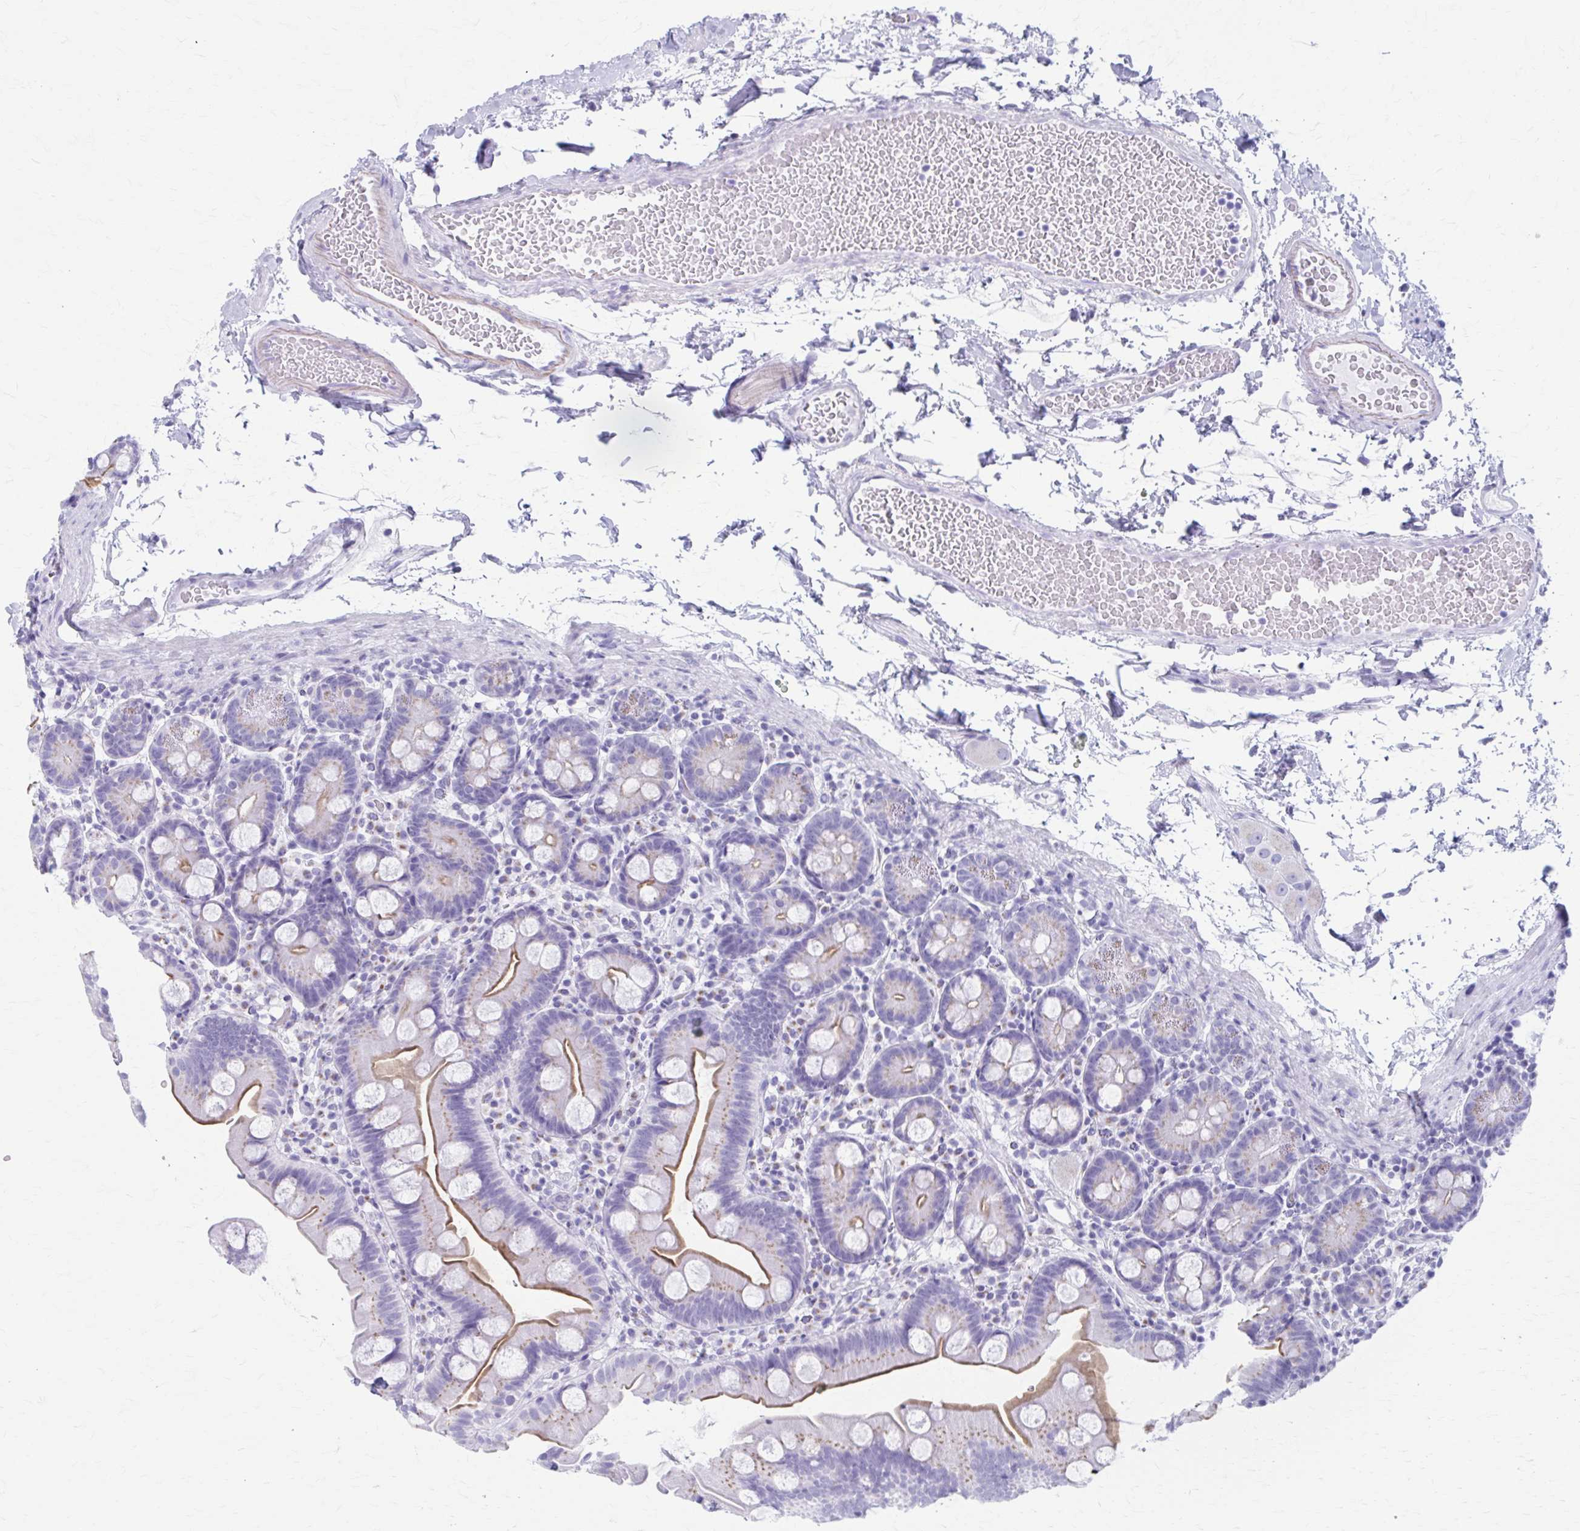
{"staining": {"intensity": "moderate", "quantity": "25%-75%", "location": "cytoplasmic/membranous"}, "tissue": "small intestine", "cell_type": "Glandular cells", "image_type": "normal", "snomed": [{"axis": "morphology", "description": "Normal tissue, NOS"}, {"axis": "topography", "description": "Small intestine"}], "caption": "A histopathology image showing moderate cytoplasmic/membranous expression in about 25%-75% of glandular cells in unremarkable small intestine, as visualized by brown immunohistochemical staining.", "gene": "KCNE2", "patient": {"sex": "female", "age": 68}}